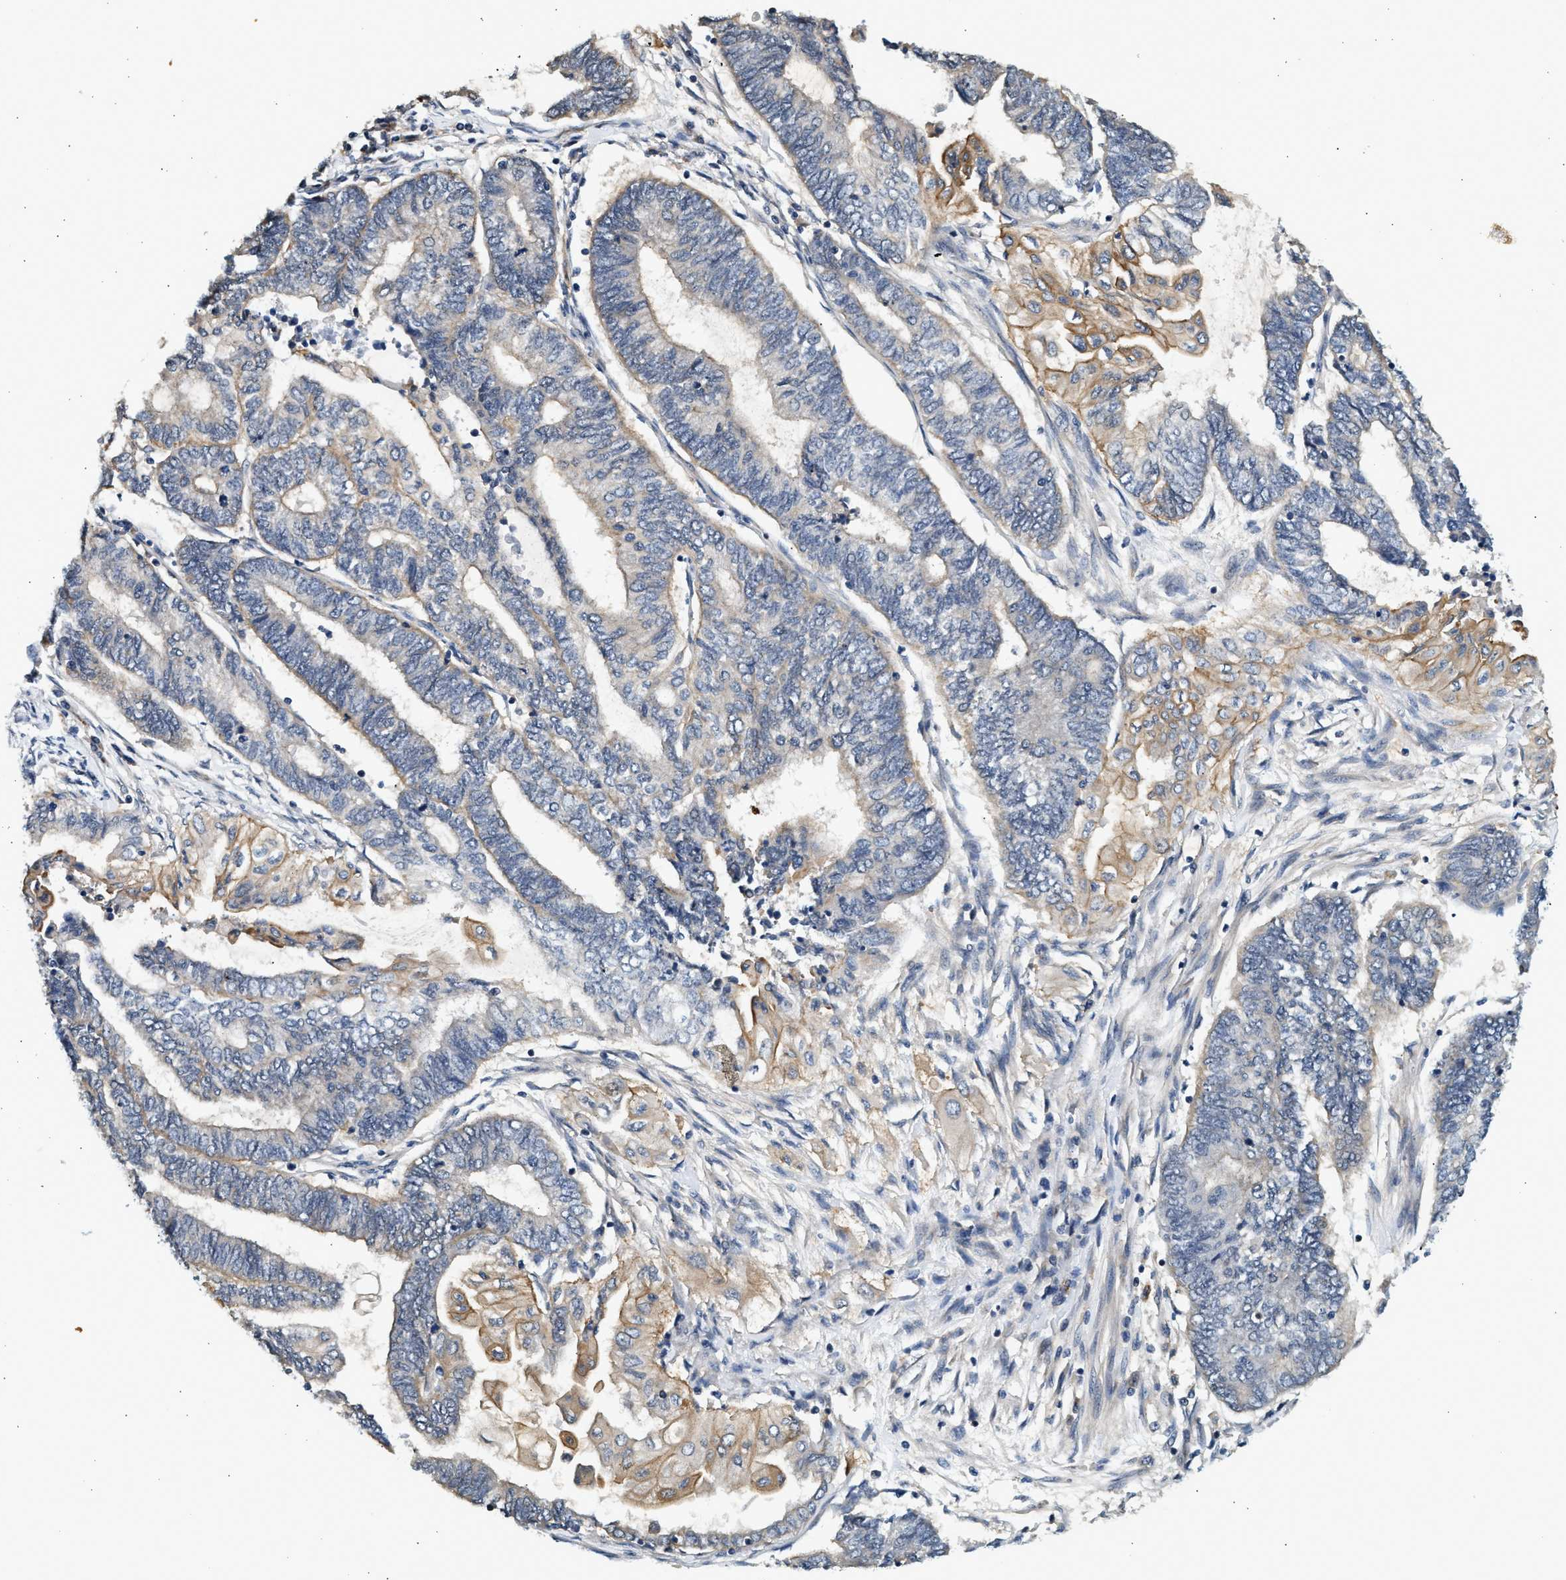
{"staining": {"intensity": "weak", "quantity": "<25%", "location": "cytoplasmic/membranous"}, "tissue": "endometrial cancer", "cell_type": "Tumor cells", "image_type": "cancer", "snomed": [{"axis": "morphology", "description": "Adenocarcinoma, NOS"}, {"axis": "topography", "description": "Uterus"}, {"axis": "topography", "description": "Endometrium"}], "caption": "The micrograph displays no significant positivity in tumor cells of endometrial cancer.", "gene": "DUSP14", "patient": {"sex": "female", "age": 70}}